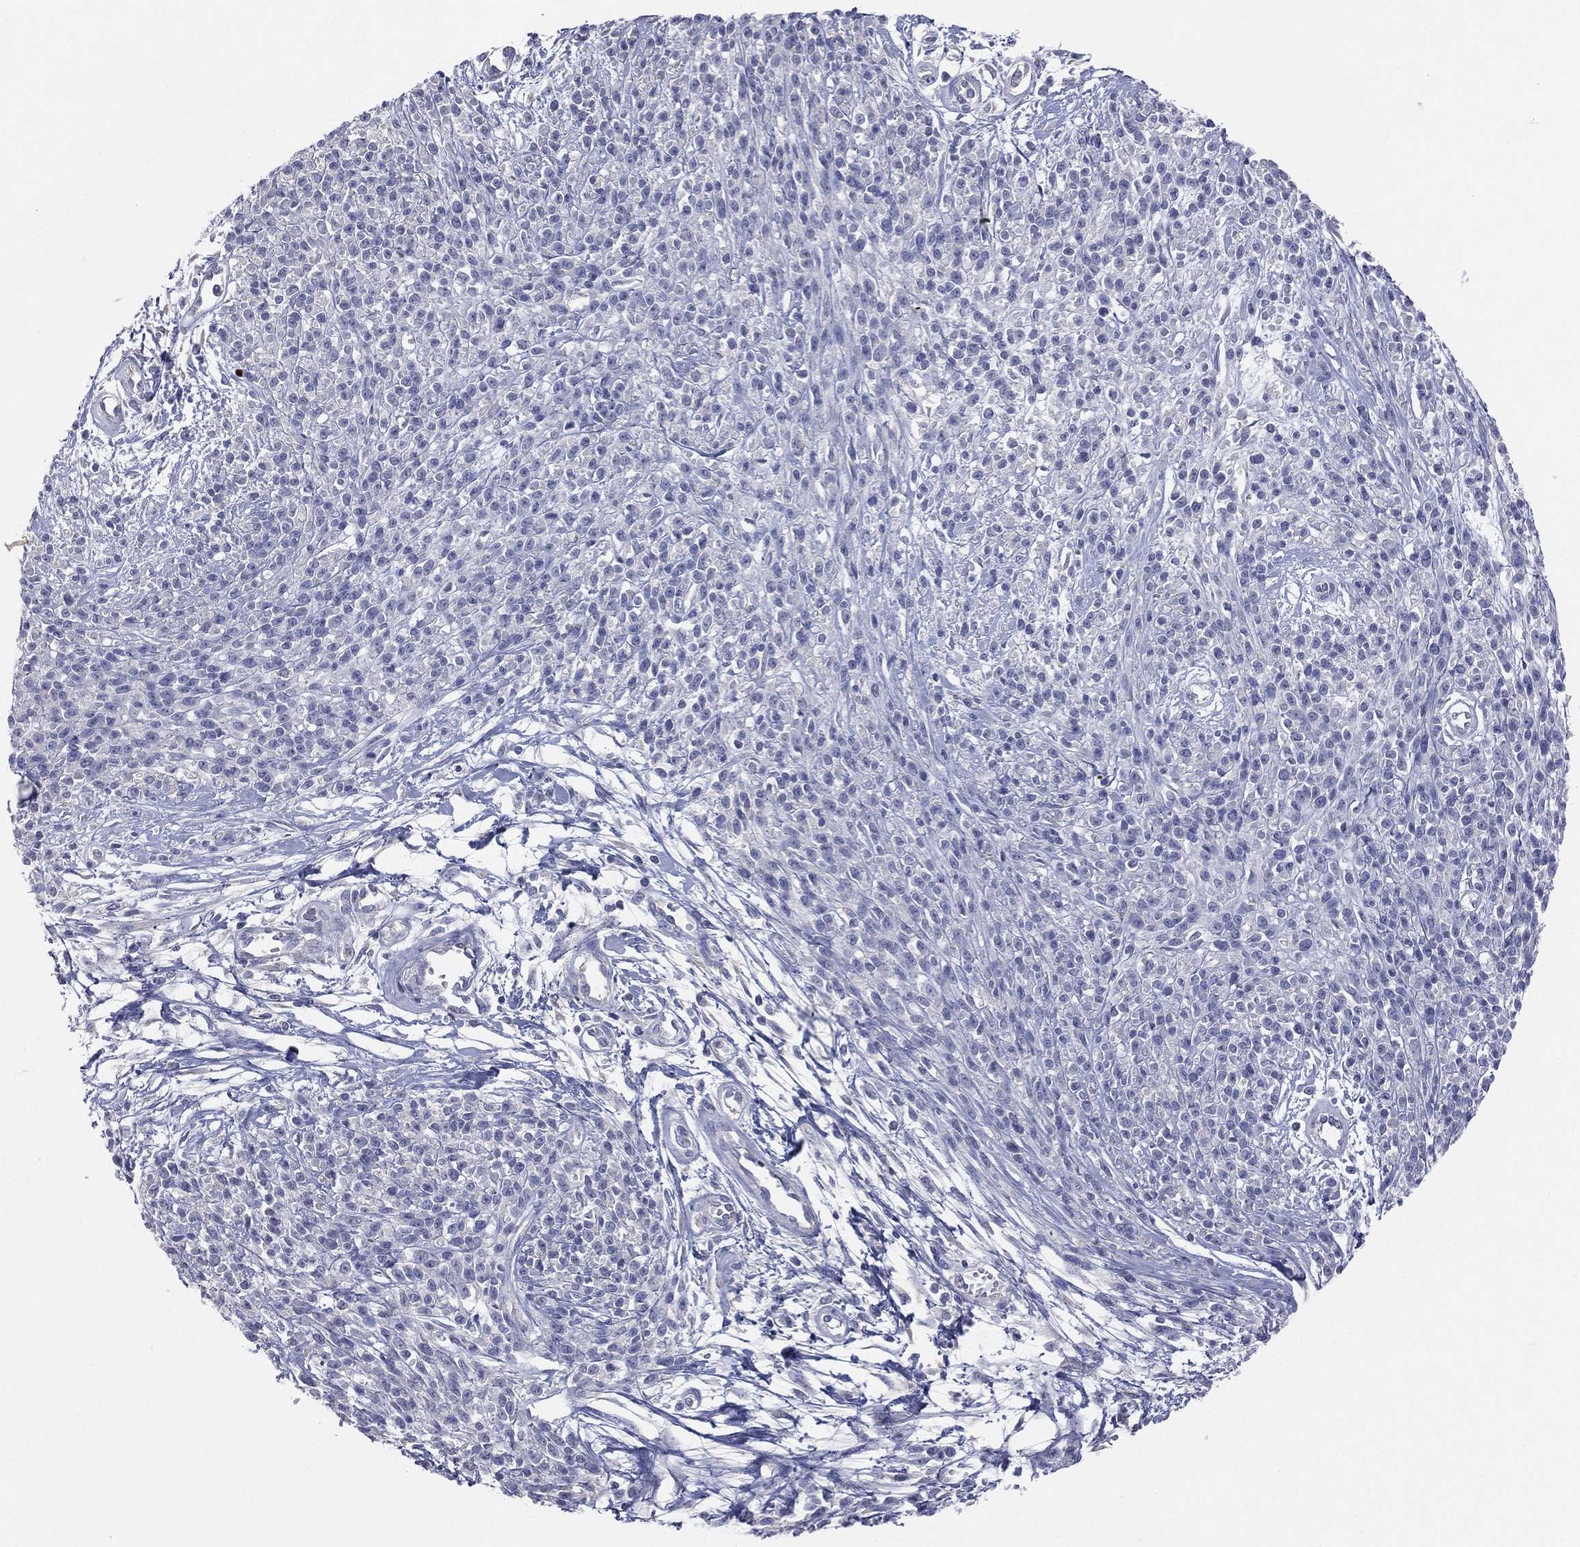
{"staining": {"intensity": "negative", "quantity": "none", "location": "none"}, "tissue": "melanoma", "cell_type": "Tumor cells", "image_type": "cancer", "snomed": [{"axis": "morphology", "description": "Malignant melanoma, NOS"}, {"axis": "topography", "description": "Skin"}, {"axis": "topography", "description": "Skin of trunk"}], "caption": "High power microscopy histopathology image of an immunohistochemistry image of melanoma, revealing no significant staining in tumor cells.", "gene": "STK31", "patient": {"sex": "male", "age": 74}}